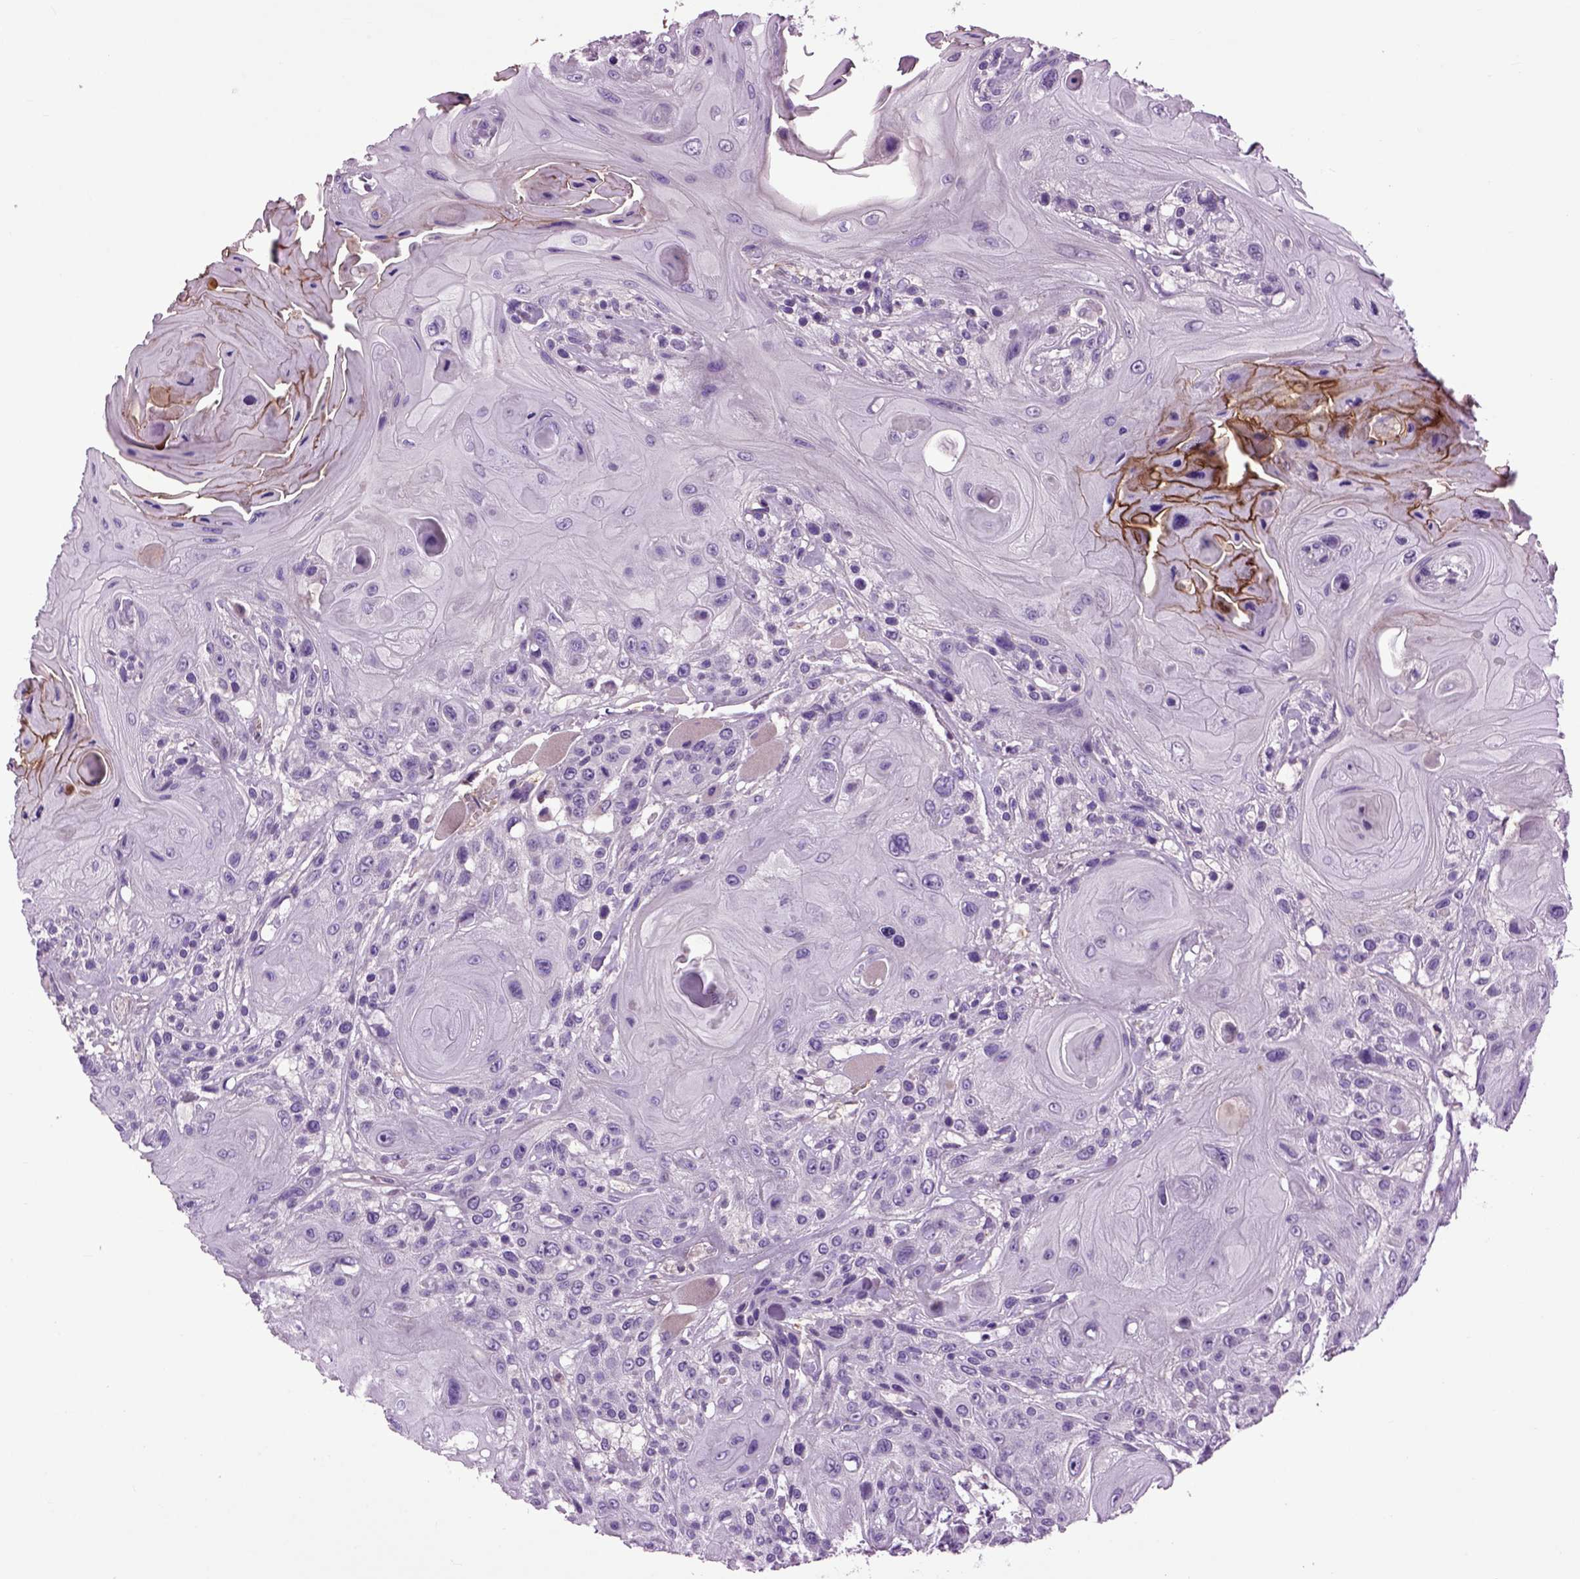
{"staining": {"intensity": "negative", "quantity": "none", "location": "none"}, "tissue": "head and neck cancer", "cell_type": "Tumor cells", "image_type": "cancer", "snomed": [{"axis": "morphology", "description": "Squamous cell carcinoma, NOS"}, {"axis": "topography", "description": "Head-Neck"}], "caption": "An immunohistochemistry (IHC) photomicrograph of head and neck cancer is shown. There is no staining in tumor cells of head and neck cancer. (DAB (3,3'-diaminobenzidine) immunohistochemistry (IHC) visualized using brightfield microscopy, high magnification).", "gene": "SPON1", "patient": {"sex": "female", "age": 59}}